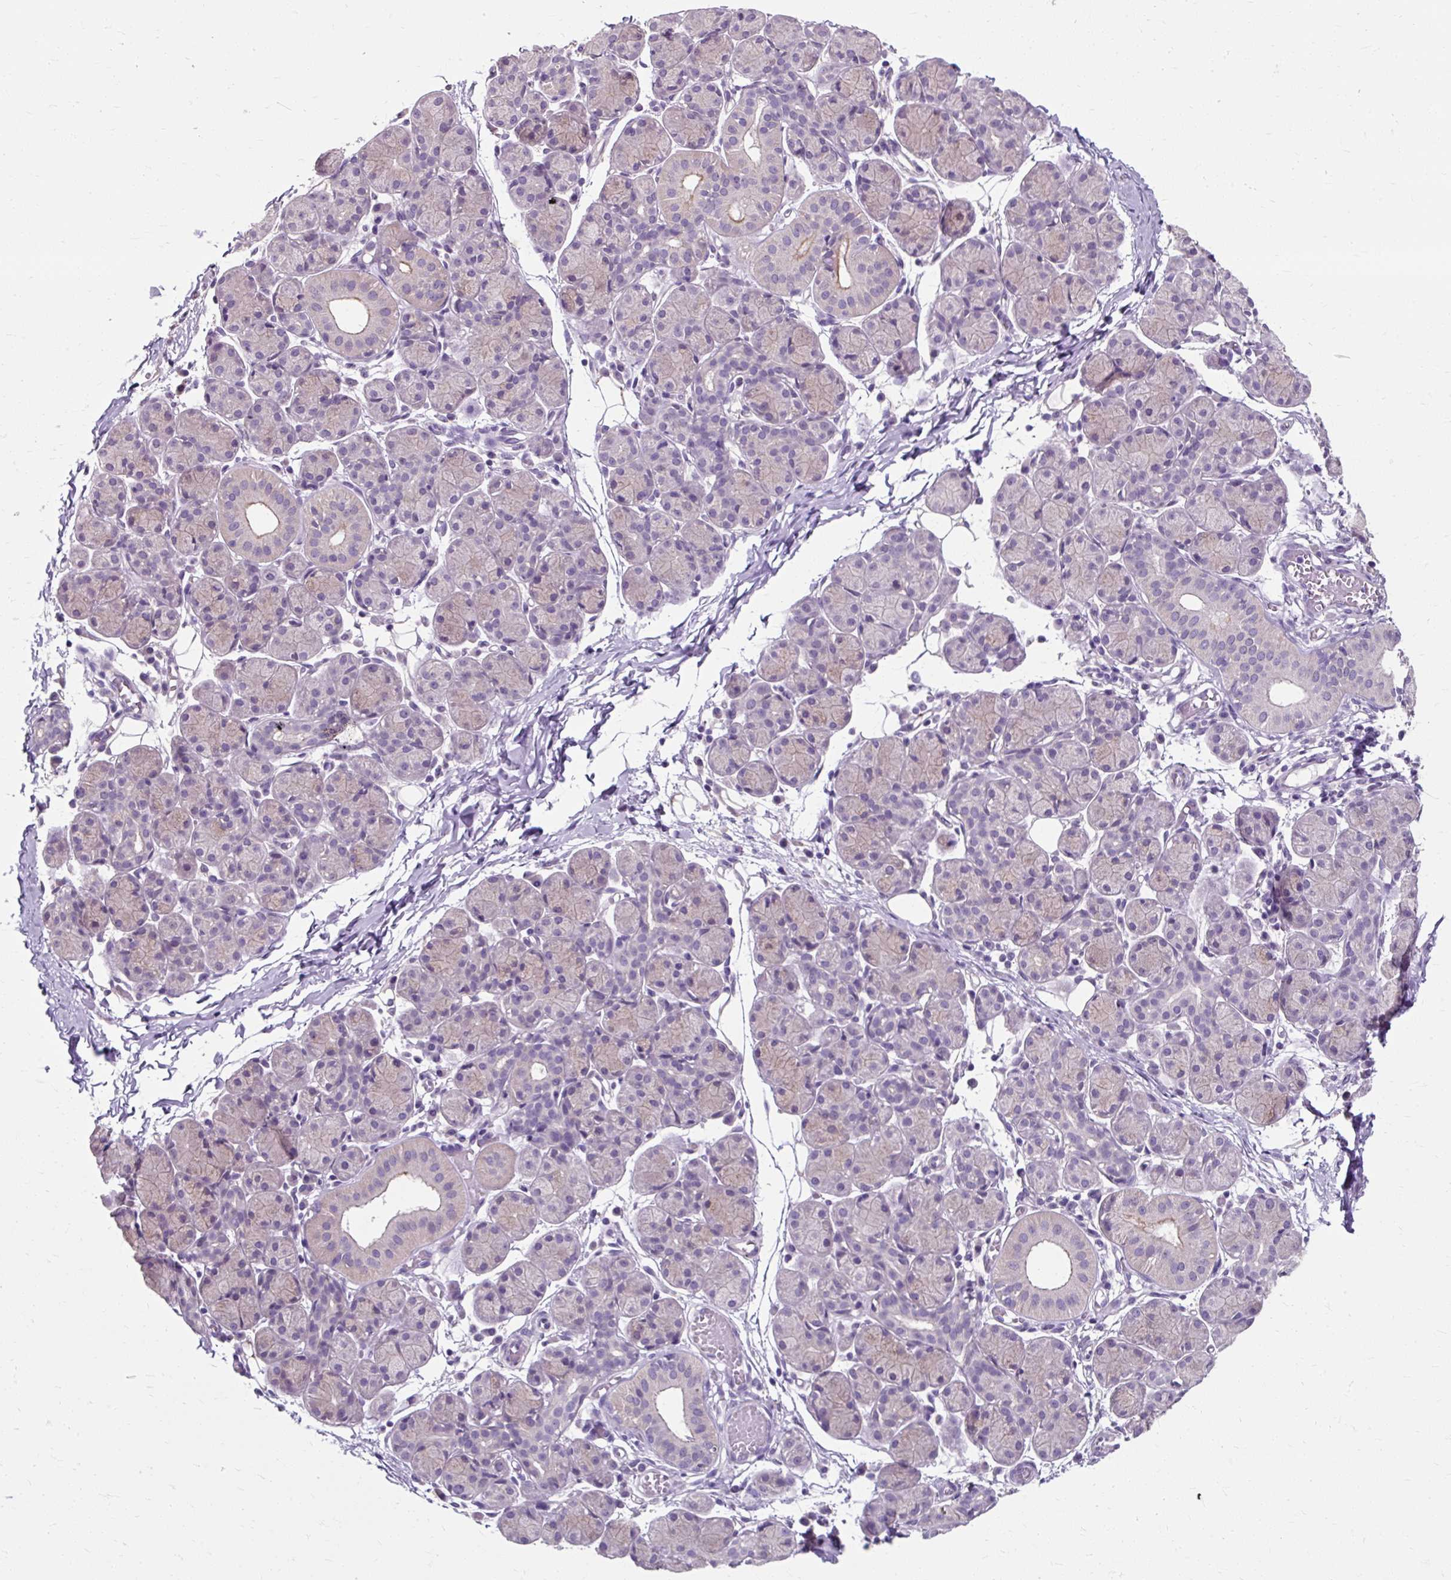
{"staining": {"intensity": "weak", "quantity": "<25%", "location": "cytoplasmic/membranous"}, "tissue": "salivary gland", "cell_type": "Glandular cells", "image_type": "normal", "snomed": [{"axis": "morphology", "description": "Normal tissue, NOS"}, {"axis": "morphology", "description": "Inflammation, NOS"}, {"axis": "topography", "description": "Lymph node"}, {"axis": "topography", "description": "Salivary gland"}], "caption": "Immunohistochemical staining of normal salivary gland exhibits no significant positivity in glandular cells.", "gene": "KLHL24", "patient": {"sex": "male", "age": 3}}